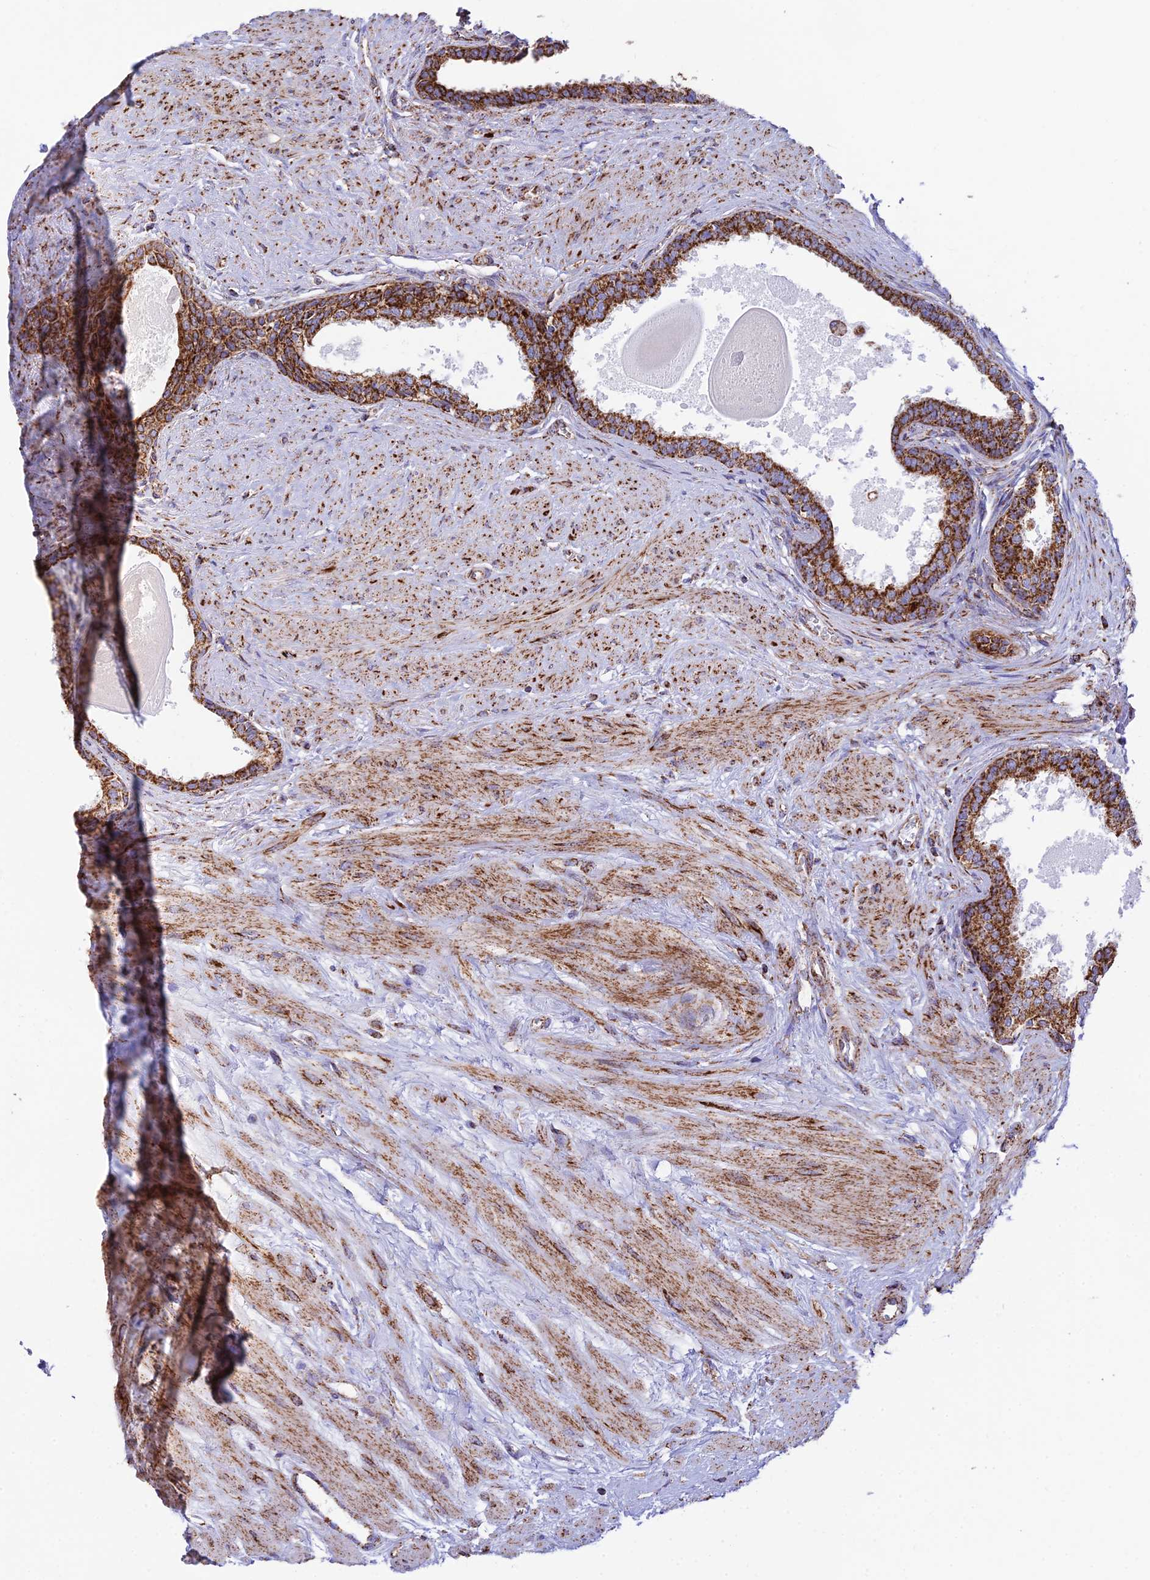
{"staining": {"intensity": "strong", "quantity": ">75%", "location": "cytoplasmic/membranous"}, "tissue": "prostate", "cell_type": "Glandular cells", "image_type": "normal", "snomed": [{"axis": "morphology", "description": "Normal tissue, NOS"}, {"axis": "topography", "description": "Prostate"}], "caption": "Immunohistochemical staining of unremarkable human prostate reveals strong cytoplasmic/membranous protein expression in about >75% of glandular cells.", "gene": "CHCHD3", "patient": {"sex": "male", "age": 57}}